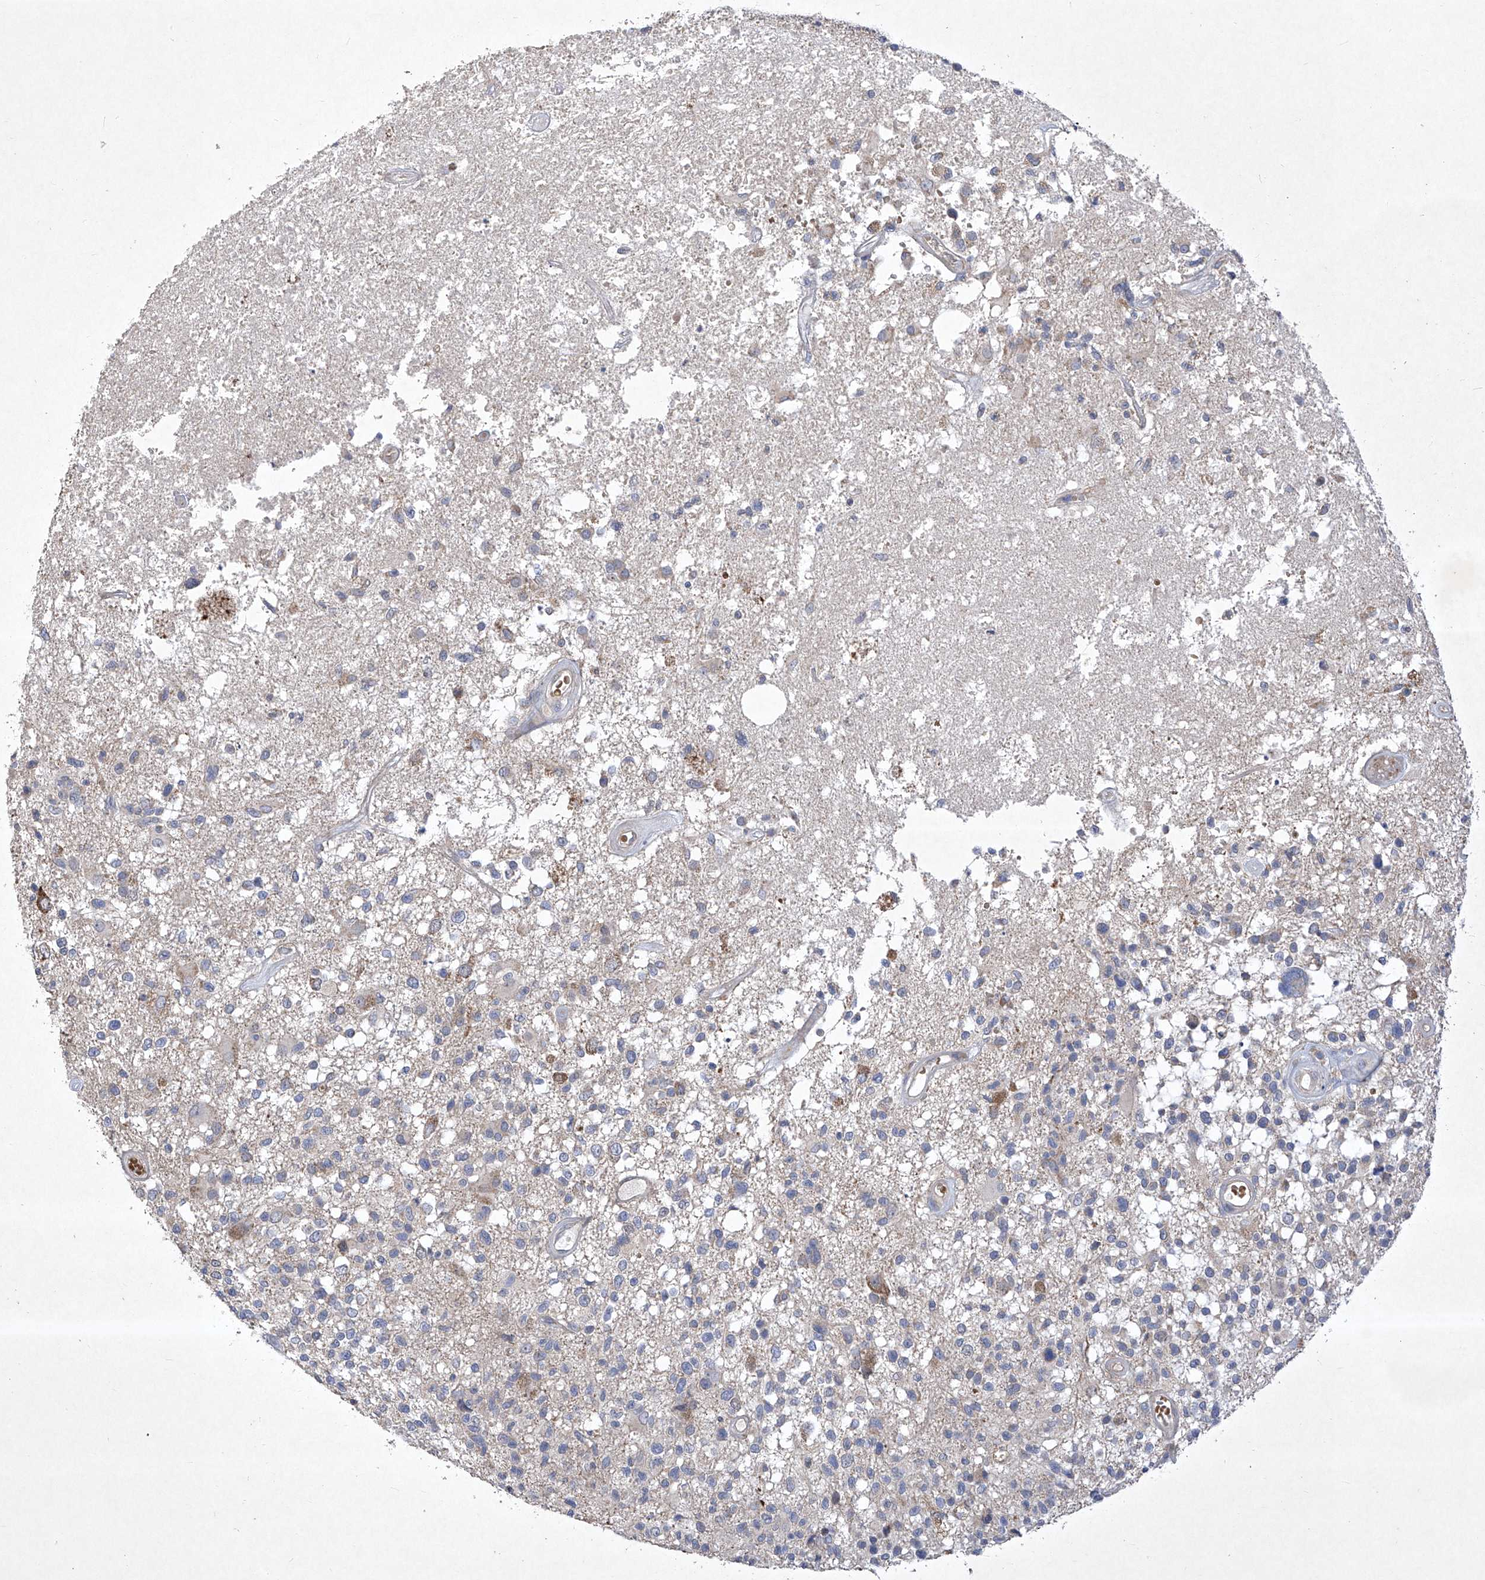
{"staining": {"intensity": "negative", "quantity": "none", "location": "none"}, "tissue": "glioma", "cell_type": "Tumor cells", "image_type": "cancer", "snomed": [{"axis": "morphology", "description": "Glioma, malignant, High grade"}, {"axis": "morphology", "description": "Glioblastoma, NOS"}, {"axis": "topography", "description": "Brain"}], "caption": "High power microscopy photomicrograph of an immunohistochemistry (IHC) micrograph of glioma, revealing no significant expression in tumor cells.", "gene": "COQ3", "patient": {"sex": "male", "age": 60}}